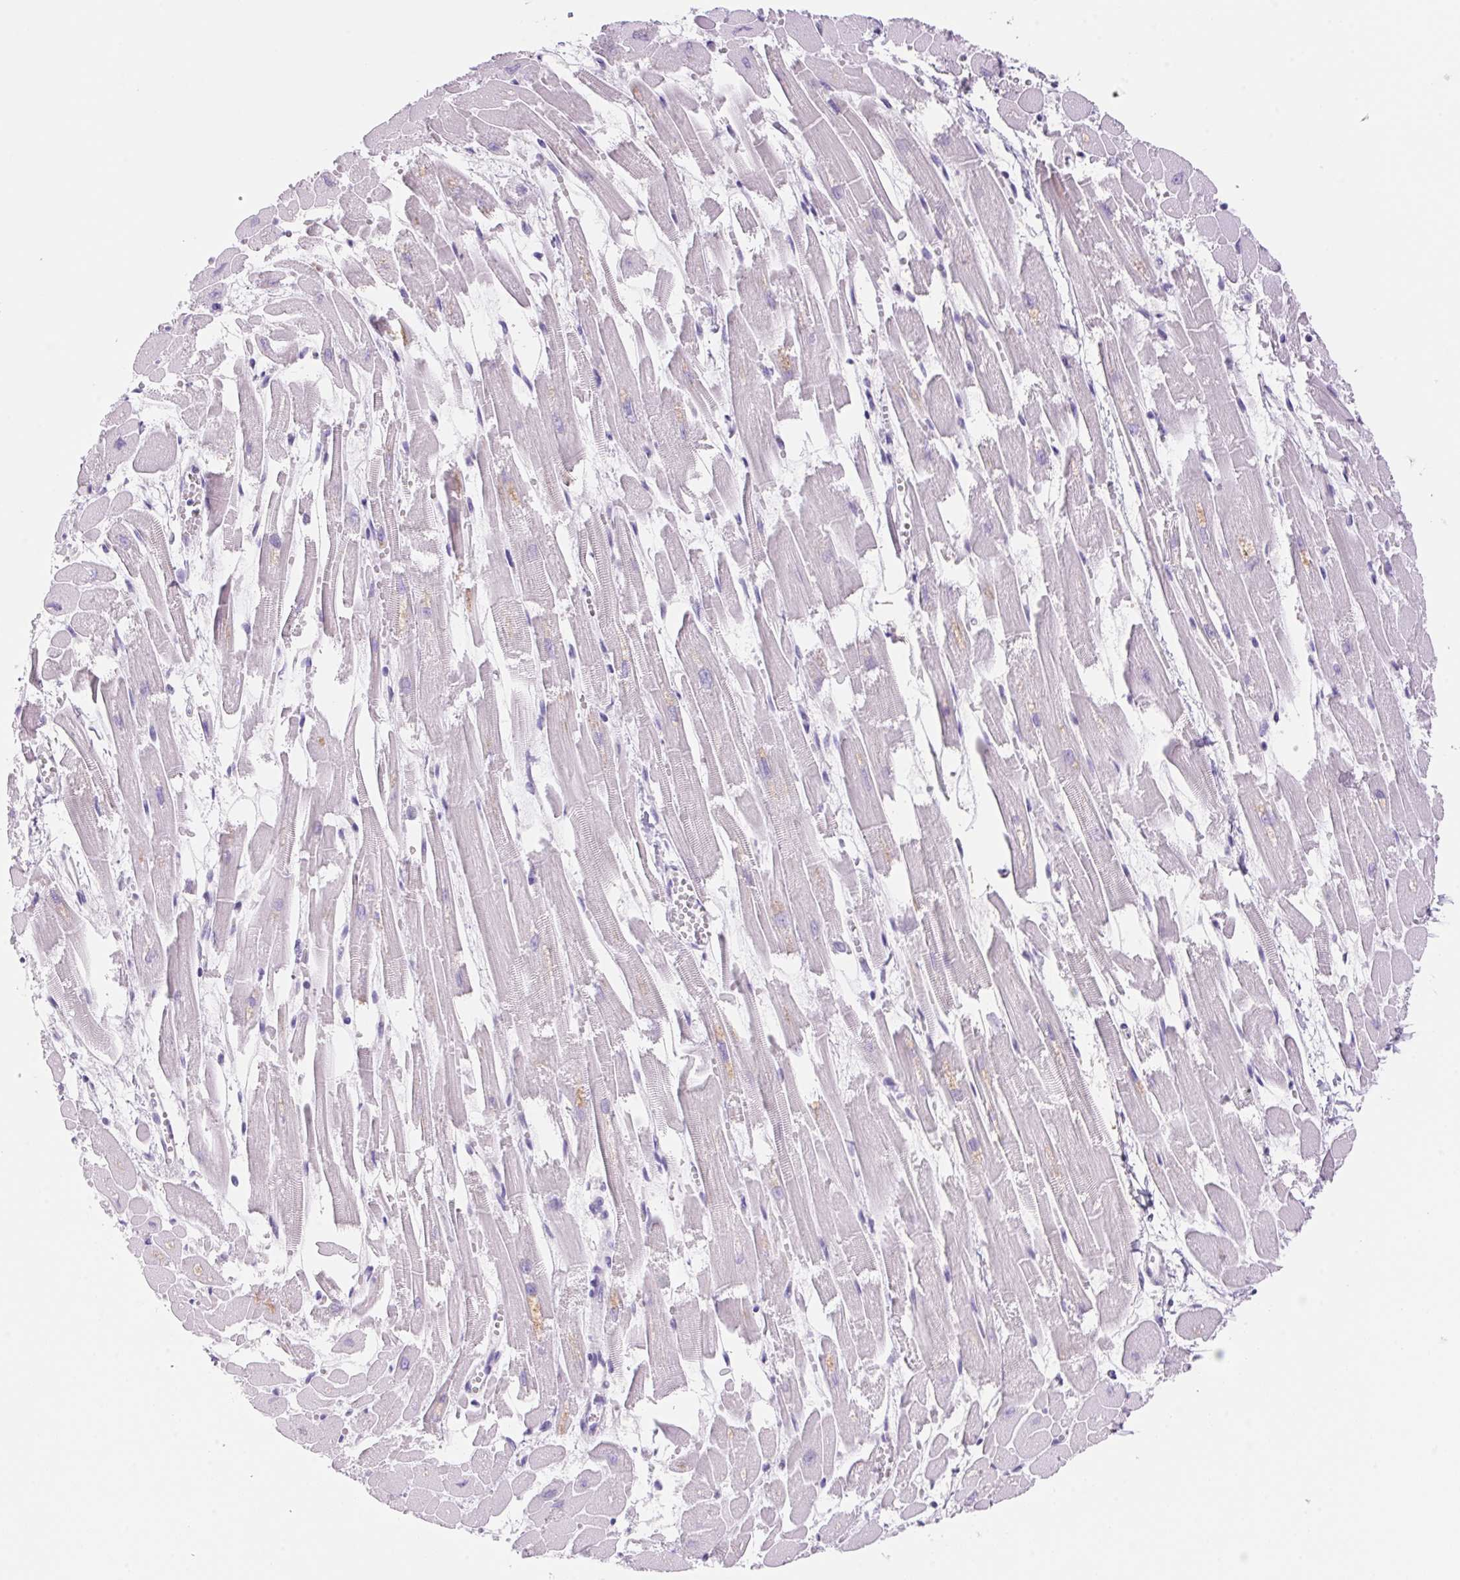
{"staining": {"intensity": "negative", "quantity": "none", "location": "none"}, "tissue": "heart muscle", "cell_type": "Cardiomyocytes", "image_type": "normal", "snomed": [{"axis": "morphology", "description": "Normal tissue, NOS"}, {"axis": "topography", "description": "Heart"}], "caption": "This micrograph is of benign heart muscle stained with immunohistochemistry (IHC) to label a protein in brown with the nuclei are counter-stained blue. There is no positivity in cardiomyocytes.", "gene": "DHCR24", "patient": {"sex": "female", "age": 52}}